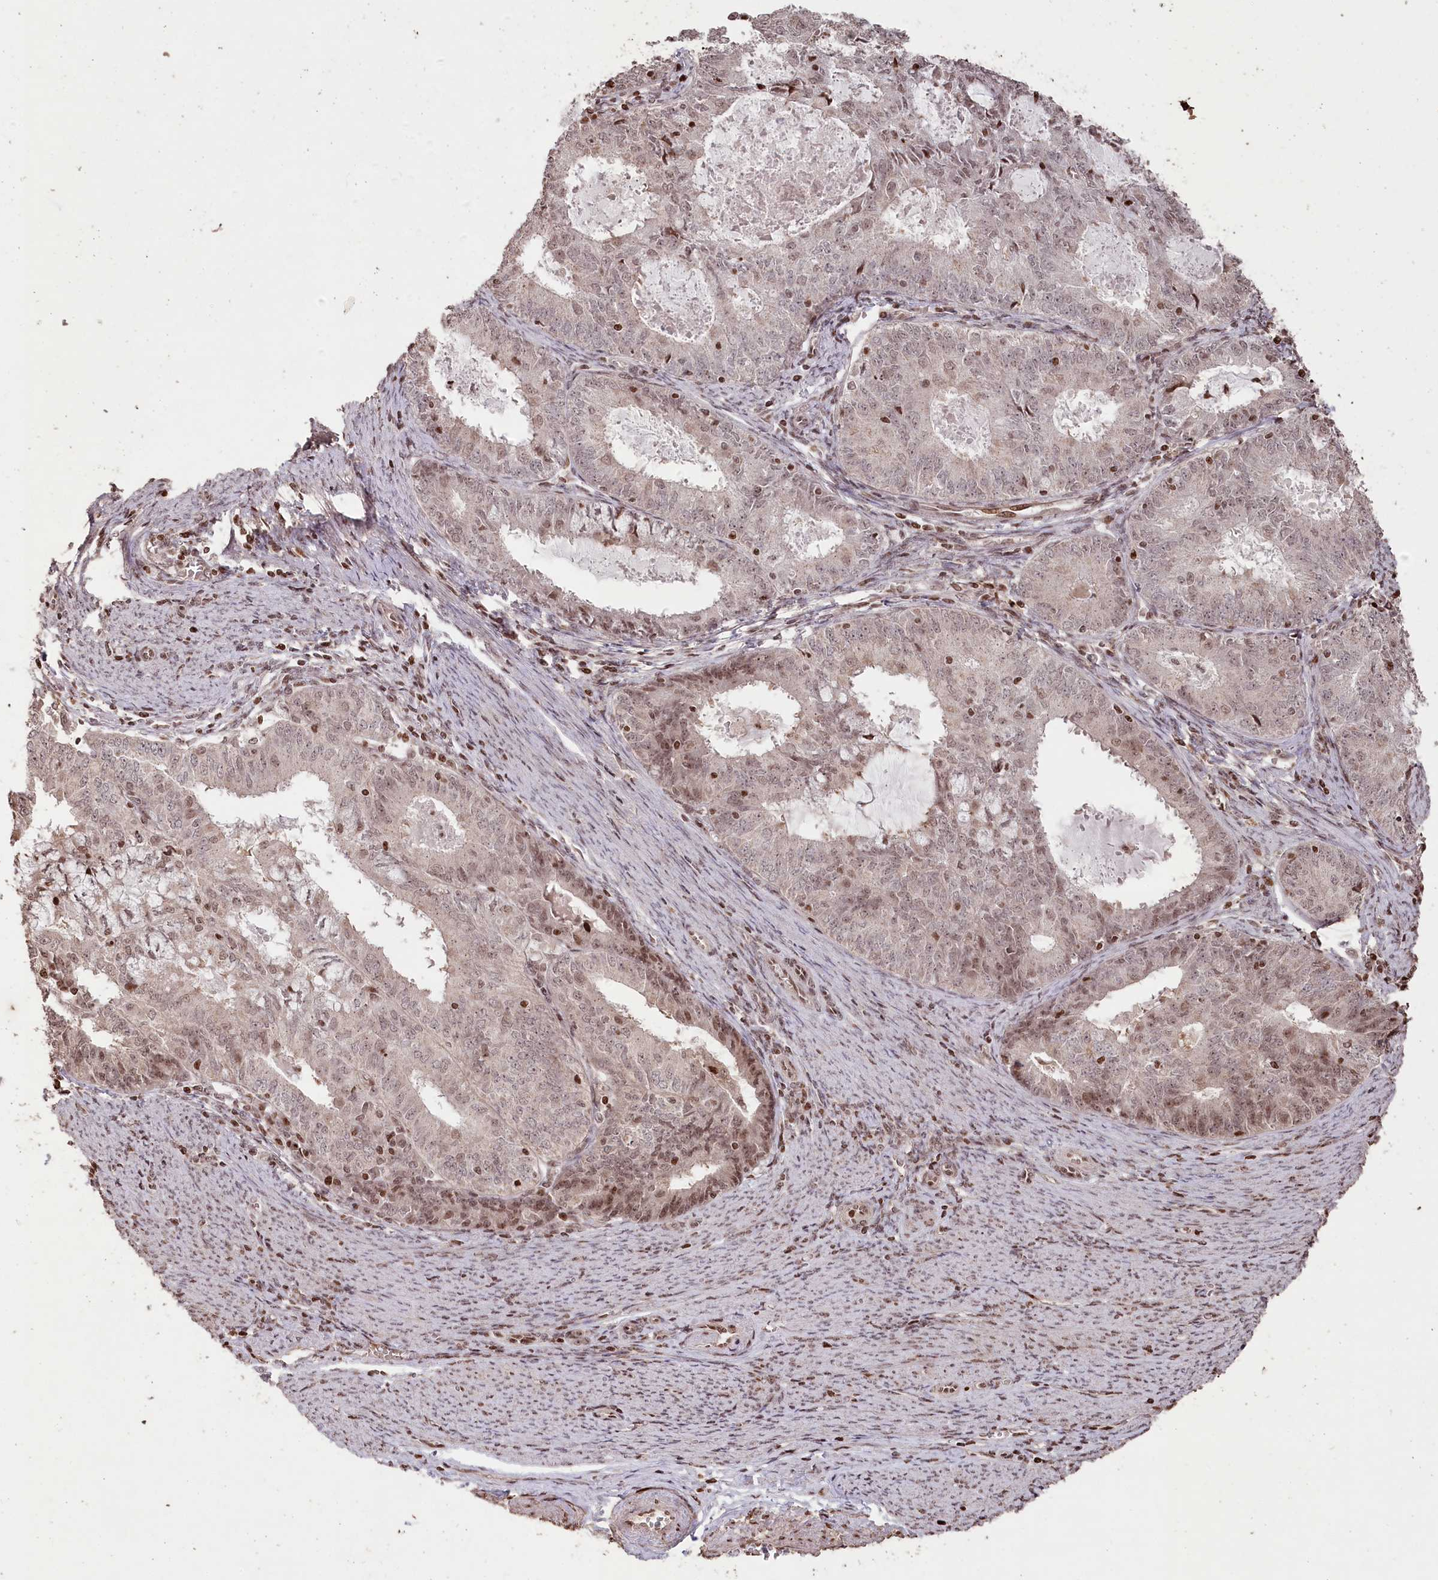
{"staining": {"intensity": "moderate", "quantity": "25%-75%", "location": "nuclear"}, "tissue": "endometrial cancer", "cell_type": "Tumor cells", "image_type": "cancer", "snomed": [{"axis": "morphology", "description": "Adenocarcinoma, NOS"}, {"axis": "topography", "description": "Endometrium"}], "caption": "DAB immunohistochemical staining of endometrial adenocarcinoma displays moderate nuclear protein positivity in about 25%-75% of tumor cells. Nuclei are stained in blue.", "gene": "CCSER2", "patient": {"sex": "female", "age": 57}}